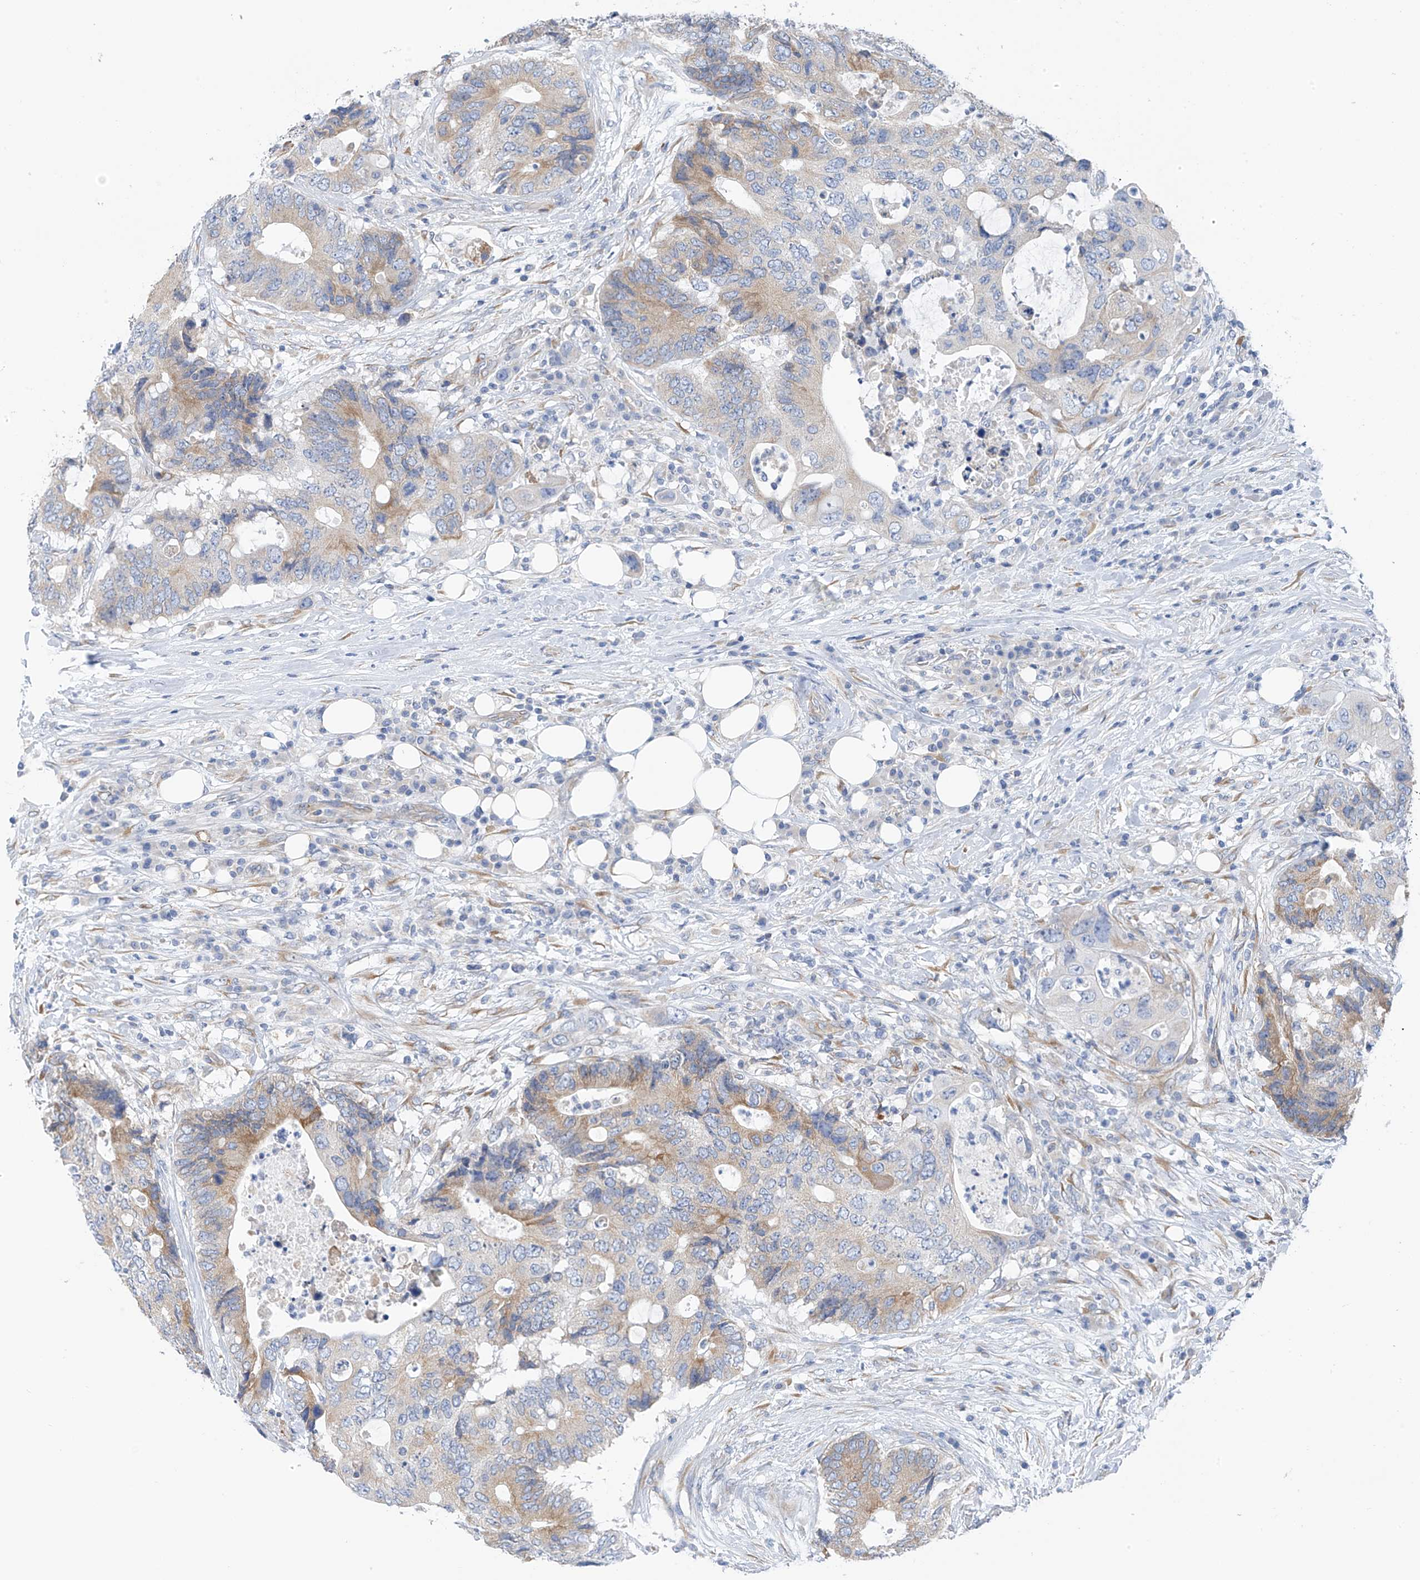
{"staining": {"intensity": "moderate", "quantity": "<25%", "location": "cytoplasmic/membranous"}, "tissue": "colorectal cancer", "cell_type": "Tumor cells", "image_type": "cancer", "snomed": [{"axis": "morphology", "description": "Adenocarcinoma, NOS"}, {"axis": "topography", "description": "Colon"}], "caption": "High-power microscopy captured an immunohistochemistry micrograph of colorectal cancer, revealing moderate cytoplasmic/membranous staining in about <25% of tumor cells.", "gene": "RCN2", "patient": {"sex": "male", "age": 71}}